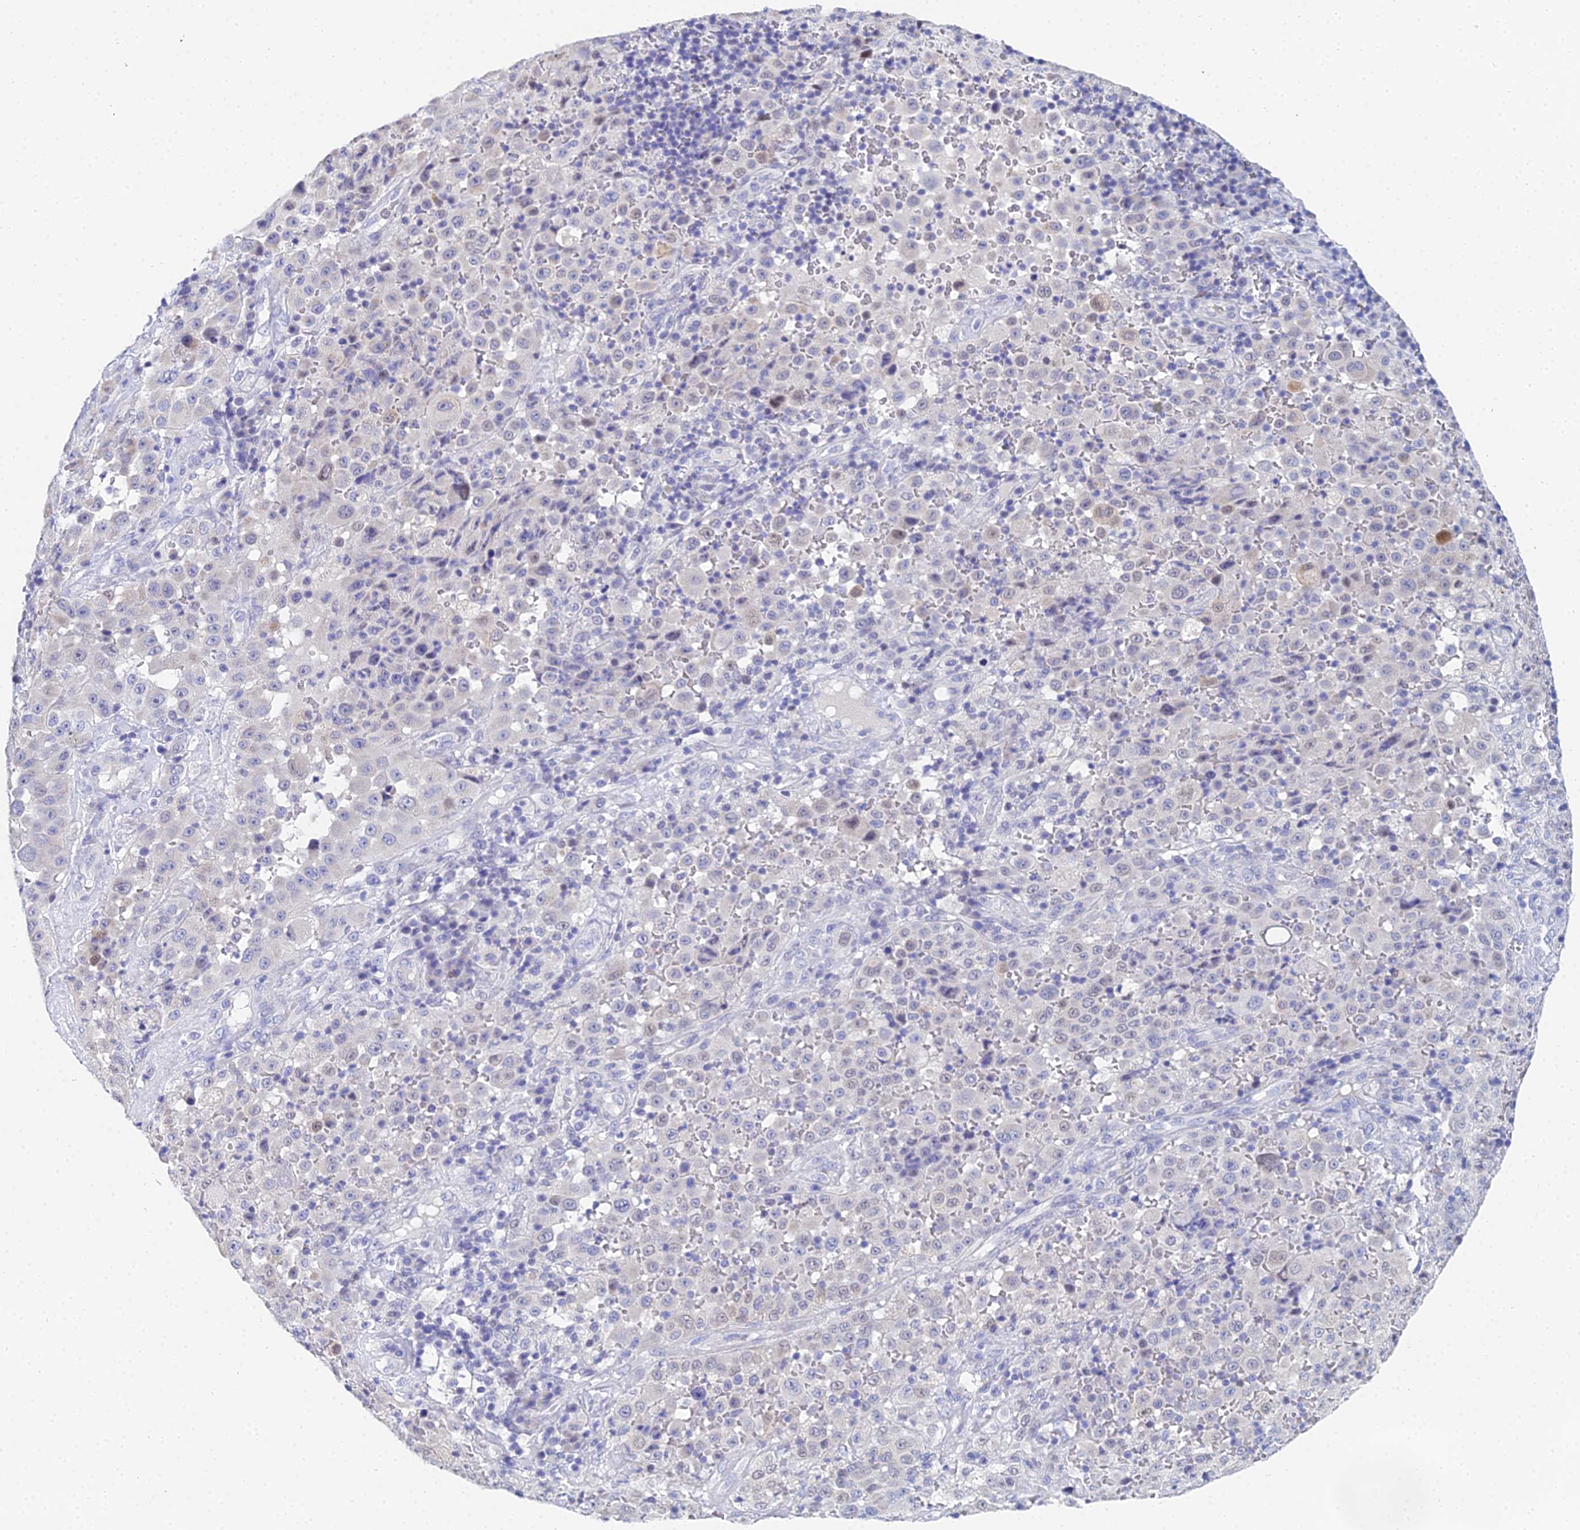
{"staining": {"intensity": "negative", "quantity": "none", "location": "none"}, "tissue": "melanoma", "cell_type": "Tumor cells", "image_type": "cancer", "snomed": [{"axis": "morphology", "description": "Malignant melanoma, Metastatic site"}, {"axis": "topography", "description": "Lymph node"}], "caption": "Immunohistochemistry (IHC) image of neoplastic tissue: malignant melanoma (metastatic site) stained with DAB (3,3'-diaminobenzidine) displays no significant protein expression in tumor cells.", "gene": "OCM", "patient": {"sex": "male", "age": 62}}